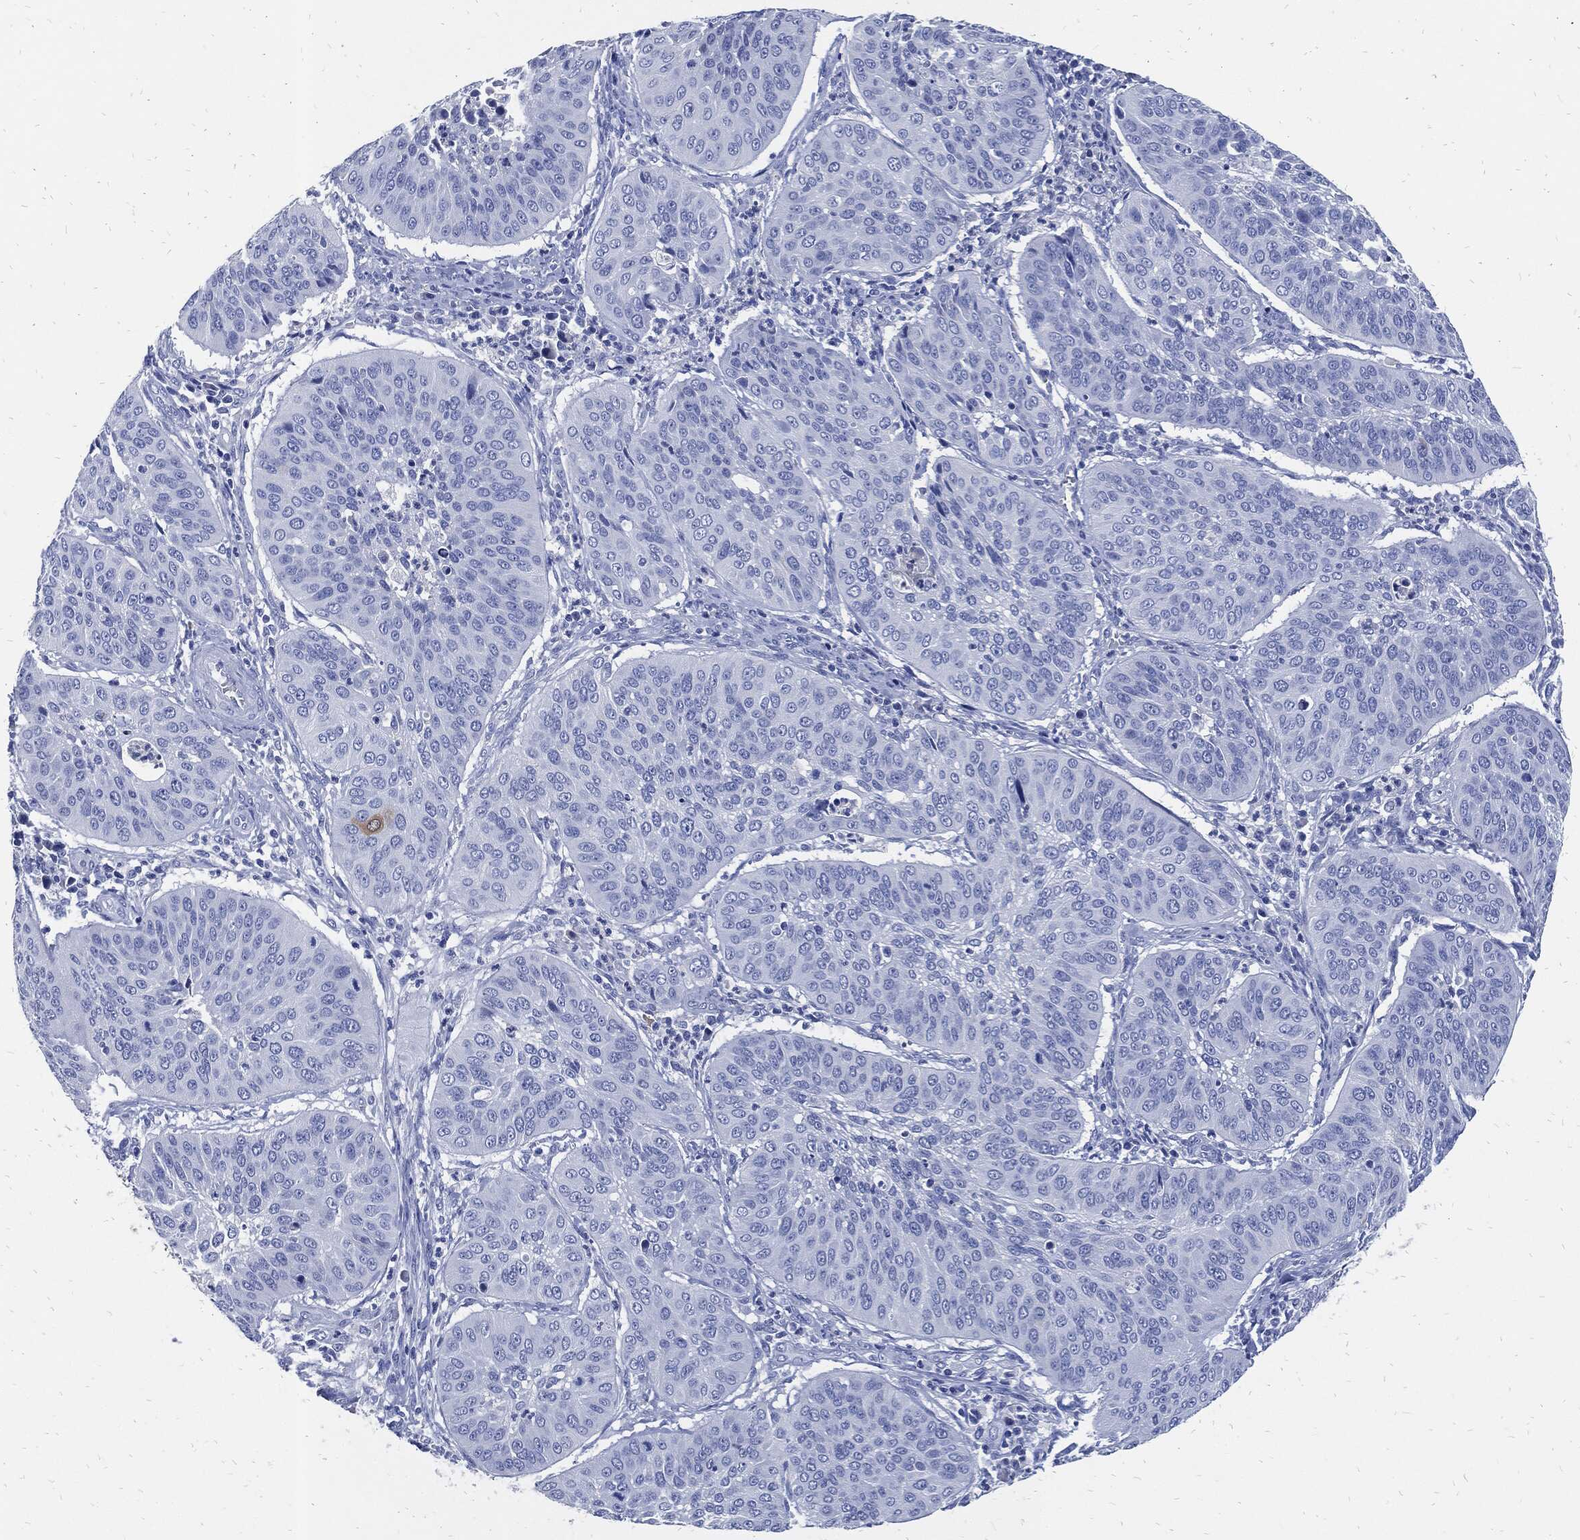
{"staining": {"intensity": "strong", "quantity": "<25%", "location": "cytoplasmic/membranous"}, "tissue": "cervical cancer", "cell_type": "Tumor cells", "image_type": "cancer", "snomed": [{"axis": "morphology", "description": "Normal tissue, NOS"}, {"axis": "morphology", "description": "Squamous cell carcinoma, NOS"}, {"axis": "topography", "description": "Cervix"}], "caption": "A micrograph of human cervical squamous cell carcinoma stained for a protein exhibits strong cytoplasmic/membranous brown staining in tumor cells.", "gene": "FABP4", "patient": {"sex": "female", "age": 39}}